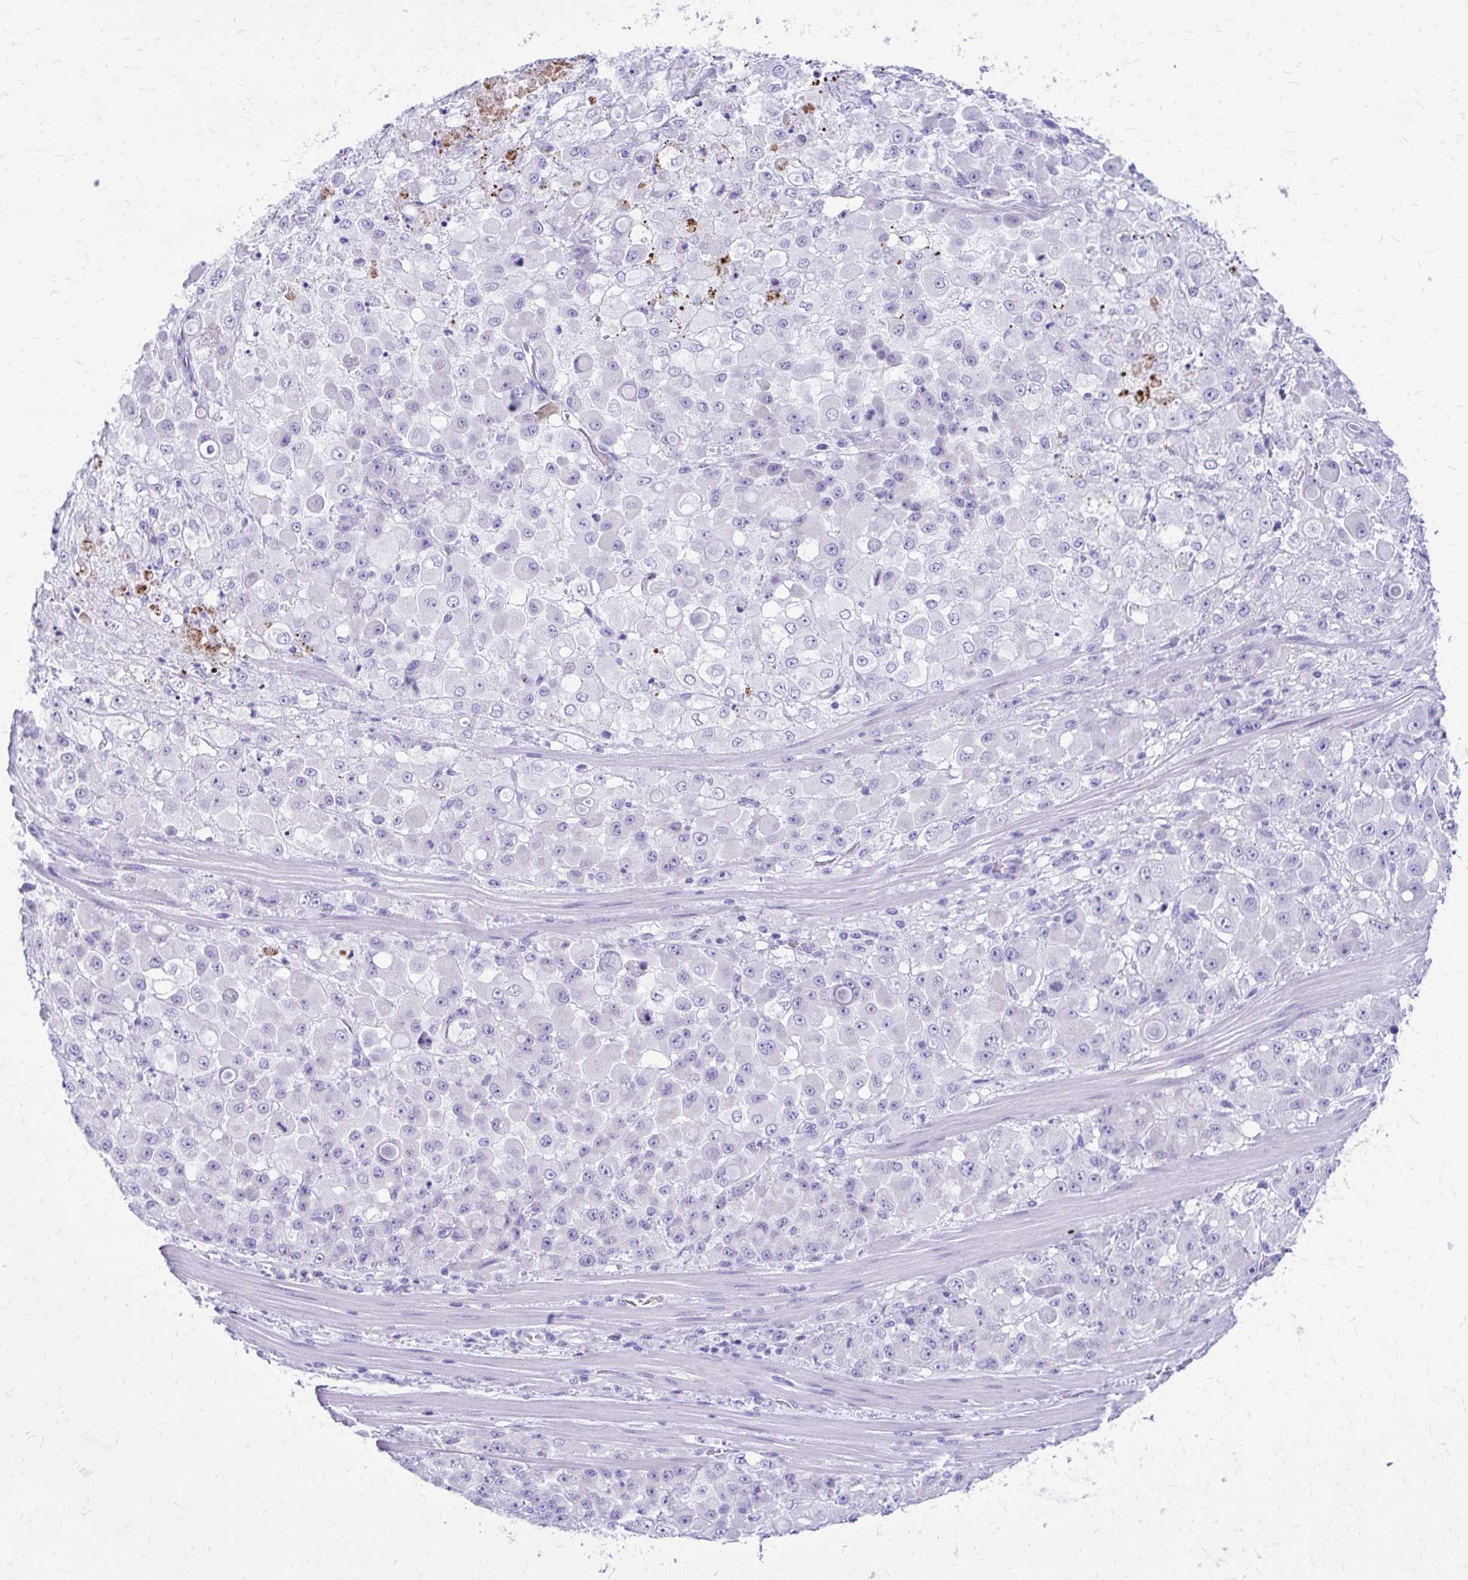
{"staining": {"intensity": "negative", "quantity": "none", "location": "none"}, "tissue": "stomach cancer", "cell_type": "Tumor cells", "image_type": "cancer", "snomed": [{"axis": "morphology", "description": "Adenocarcinoma, NOS"}, {"axis": "topography", "description": "Stomach"}], "caption": "Tumor cells are negative for protein expression in human stomach cancer. The staining was performed using DAB to visualize the protein expression in brown, while the nuclei were stained in blue with hematoxylin (Magnification: 20x).", "gene": "SATL1", "patient": {"sex": "female", "age": 76}}